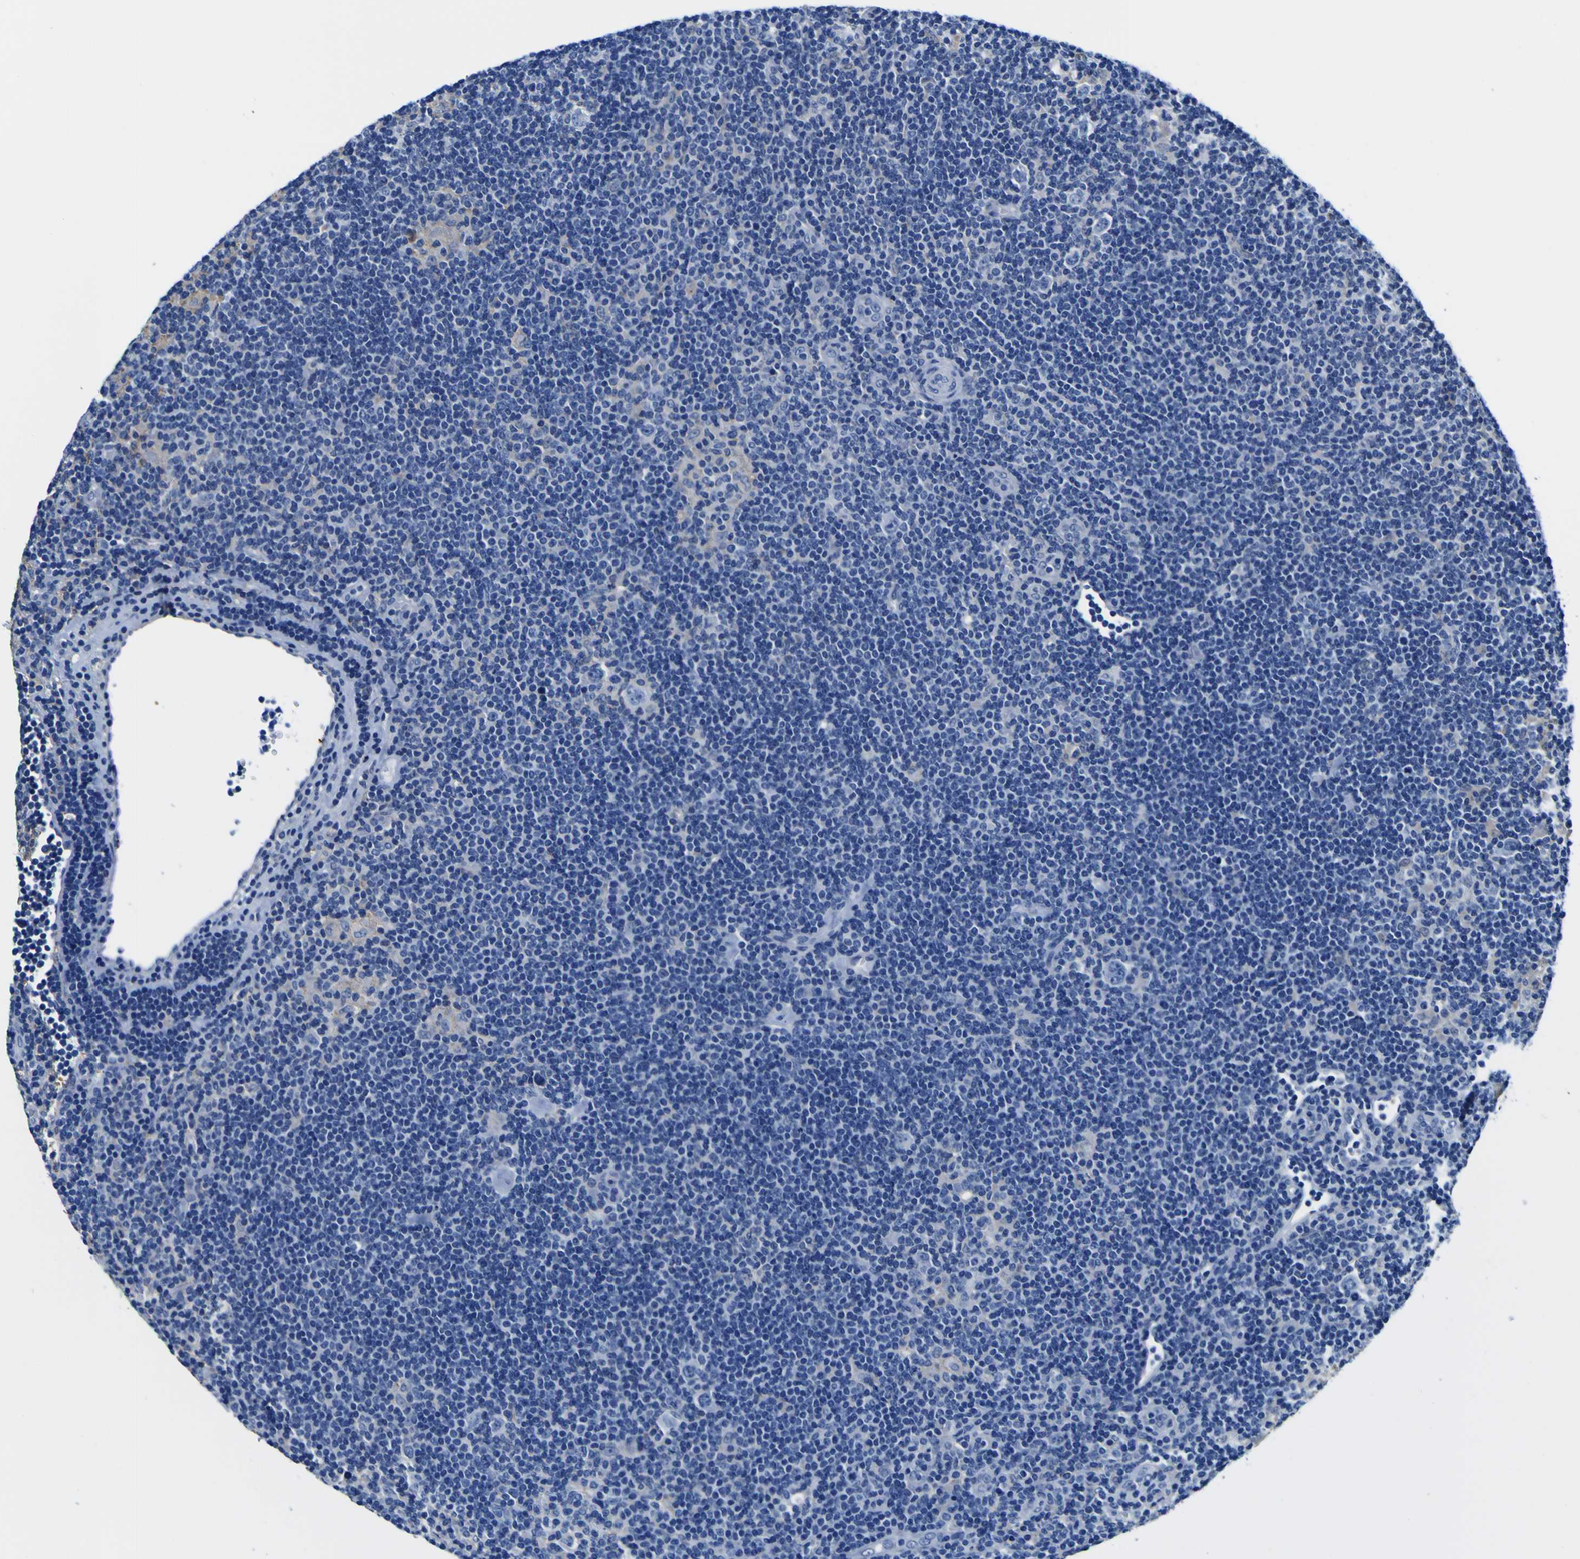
{"staining": {"intensity": "negative", "quantity": "none", "location": "none"}, "tissue": "lymphoma", "cell_type": "Tumor cells", "image_type": "cancer", "snomed": [{"axis": "morphology", "description": "Hodgkin's disease, NOS"}, {"axis": "topography", "description": "Lymph node"}], "caption": "Human lymphoma stained for a protein using IHC exhibits no expression in tumor cells.", "gene": "PXDN", "patient": {"sex": "female", "age": 57}}